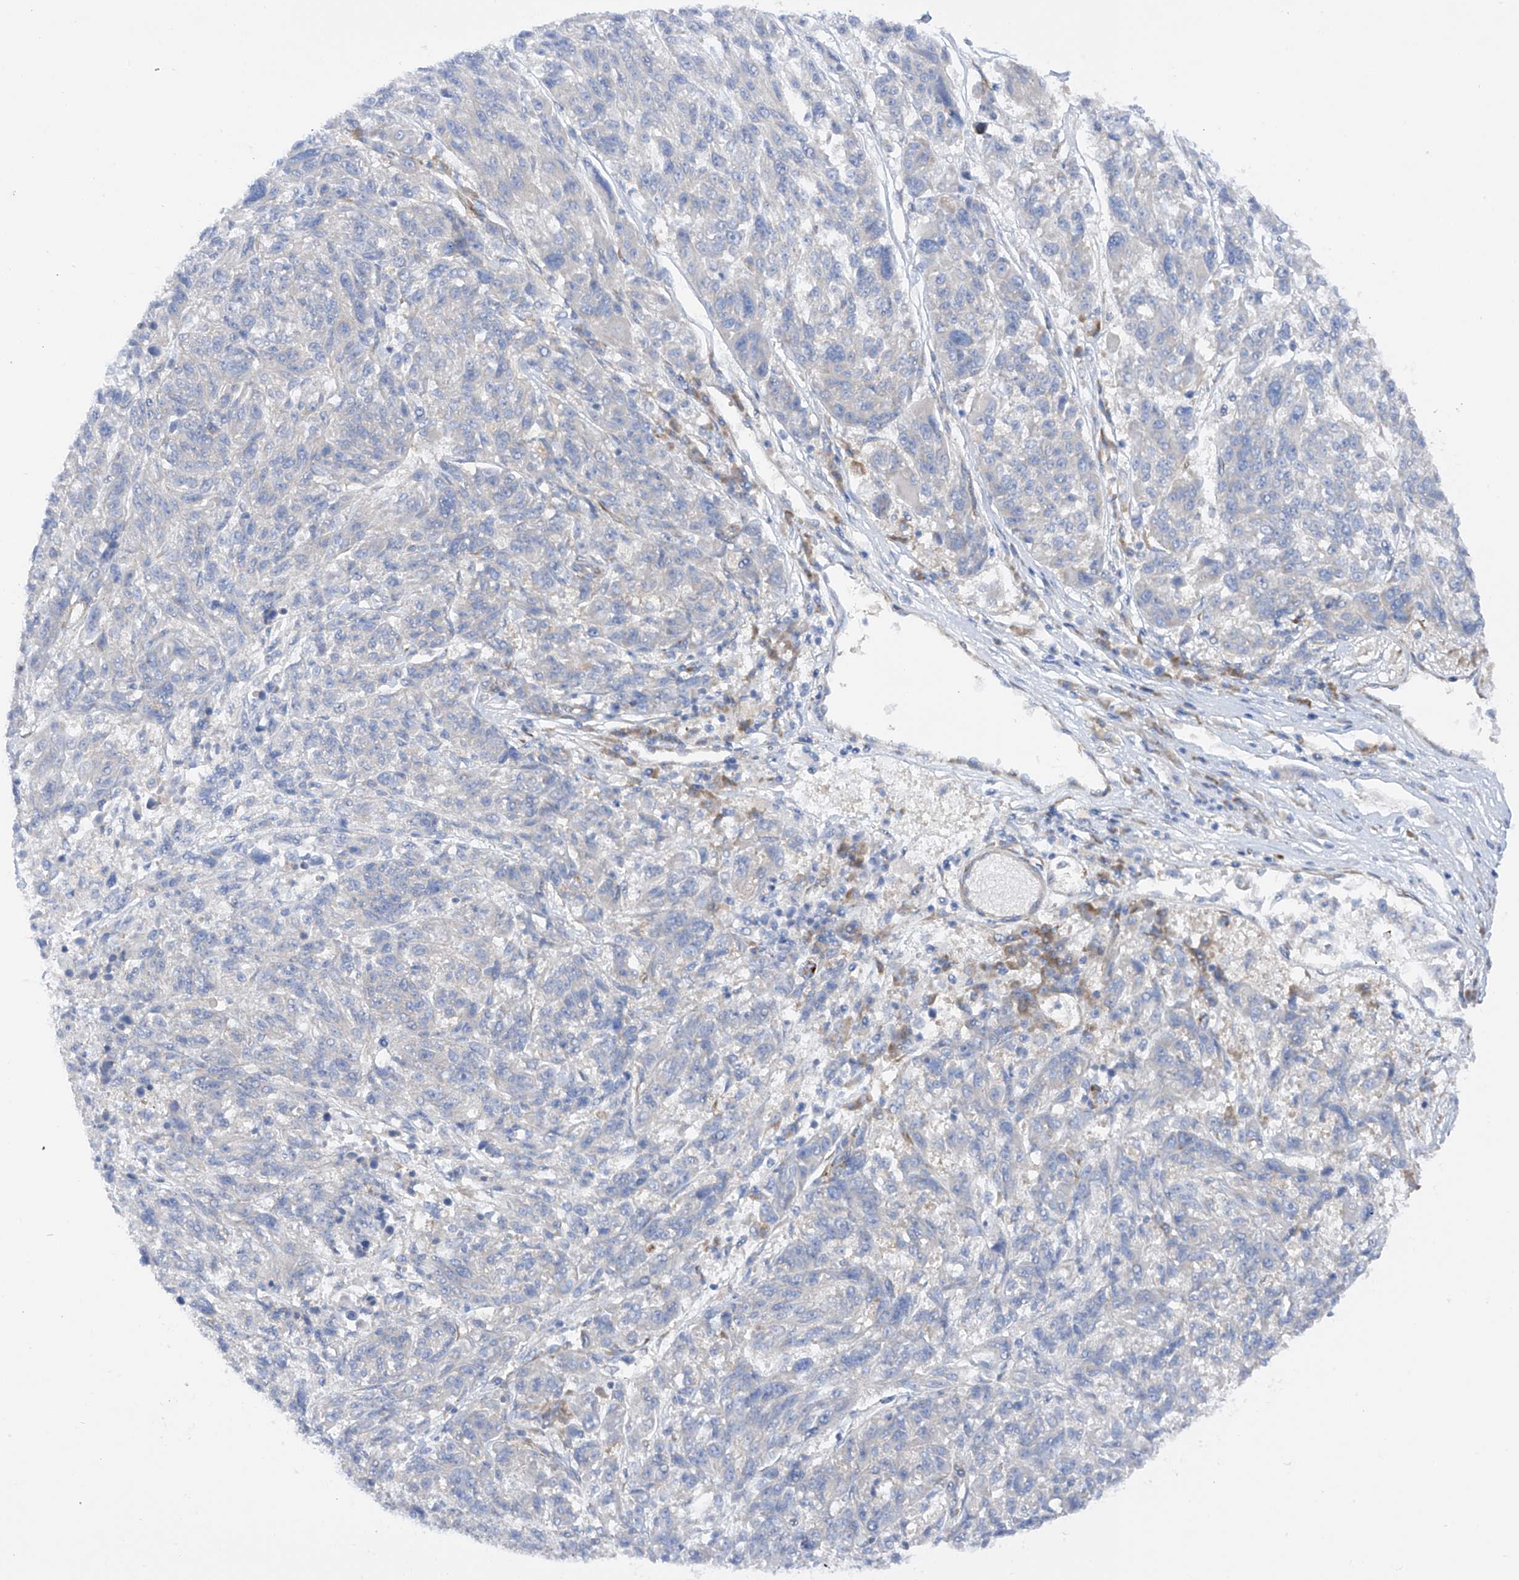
{"staining": {"intensity": "negative", "quantity": "none", "location": "none"}, "tissue": "melanoma", "cell_type": "Tumor cells", "image_type": "cancer", "snomed": [{"axis": "morphology", "description": "Malignant melanoma, NOS"}, {"axis": "topography", "description": "Skin"}], "caption": "An image of human malignant melanoma is negative for staining in tumor cells.", "gene": "LCA5", "patient": {"sex": "male", "age": 53}}